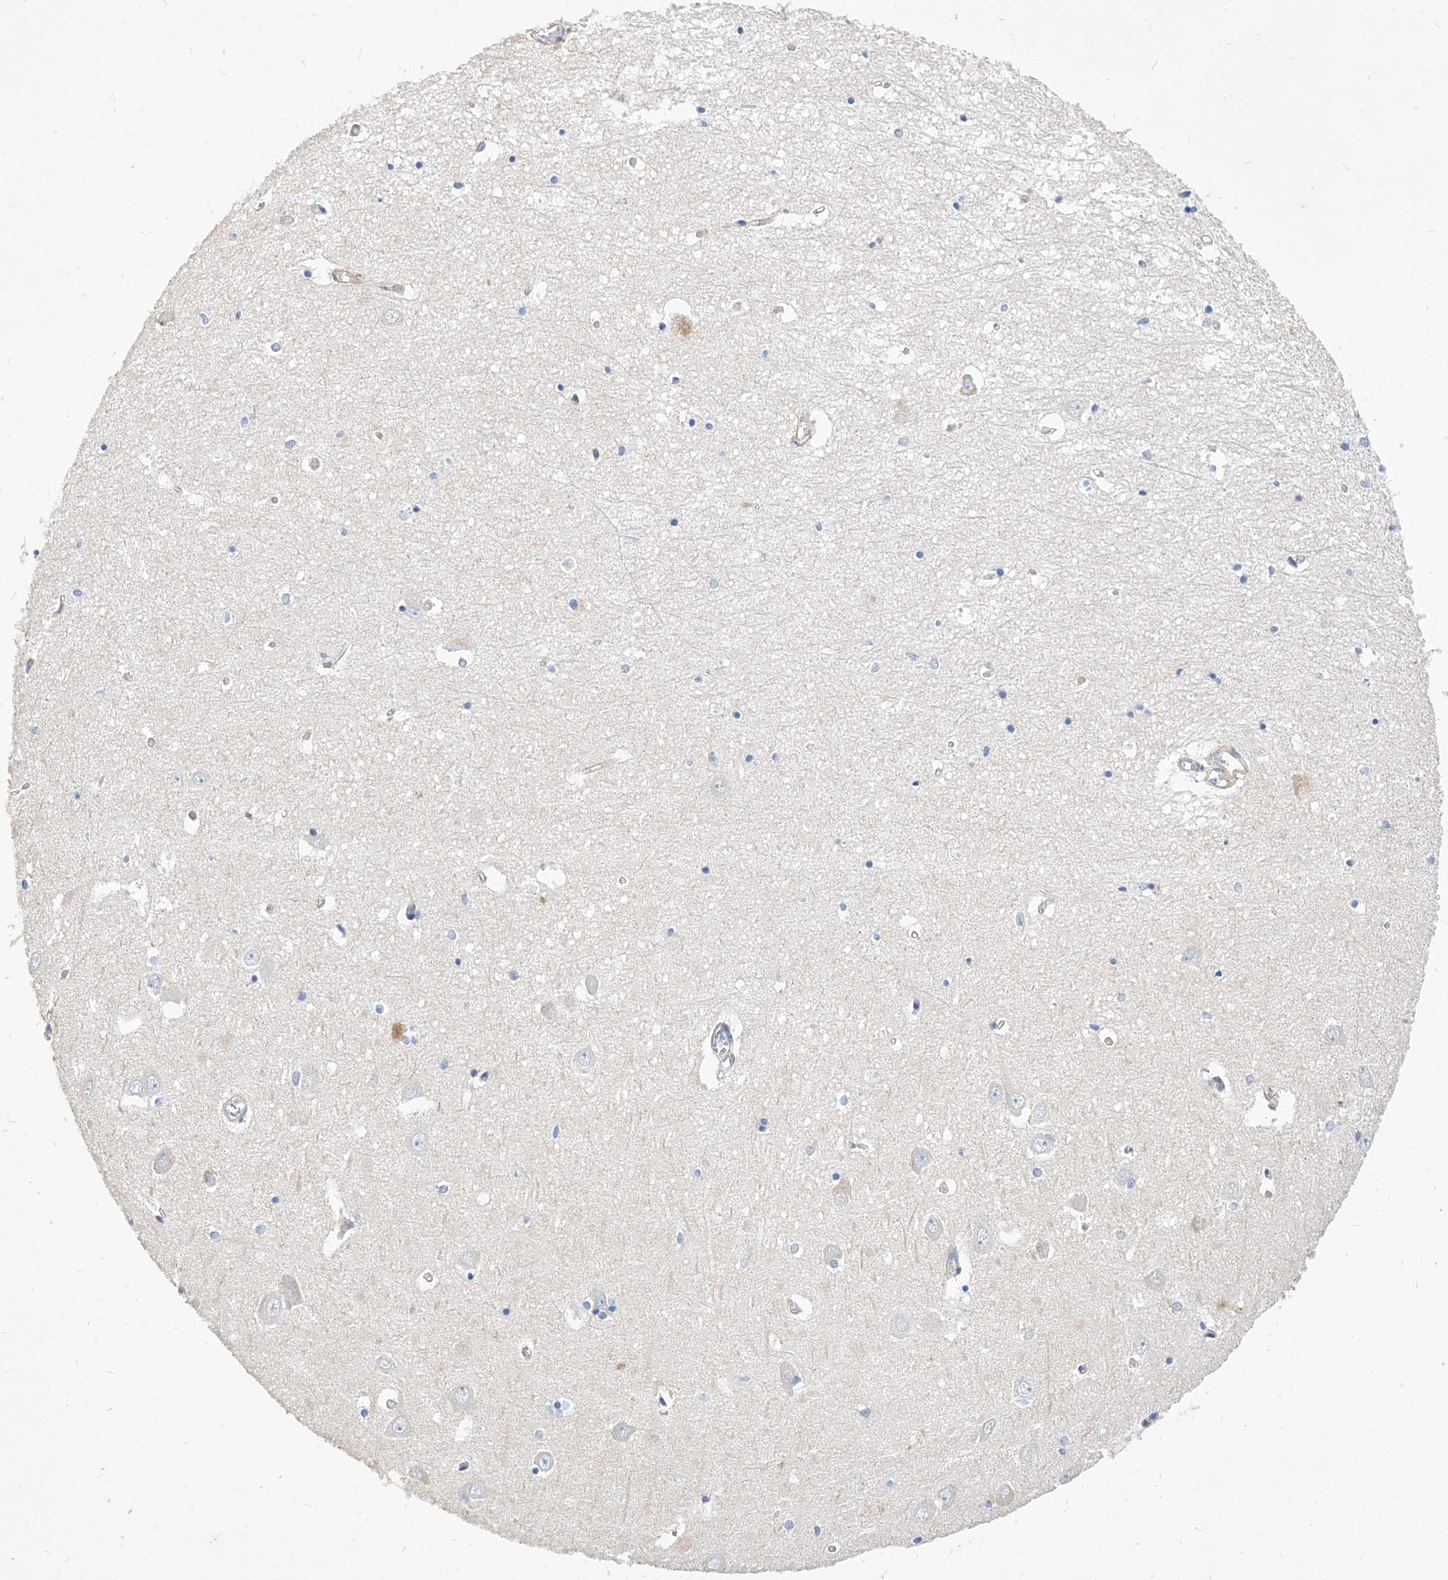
{"staining": {"intensity": "negative", "quantity": "none", "location": "none"}, "tissue": "hippocampus", "cell_type": "Glial cells", "image_type": "normal", "snomed": [{"axis": "morphology", "description": "Normal tissue, NOS"}, {"axis": "topography", "description": "Hippocampus"}], "caption": "The histopathology image demonstrates no significant staining in glial cells of hippocampus.", "gene": "SCGB2A1", "patient": {"sex": "male", "age": 70}}